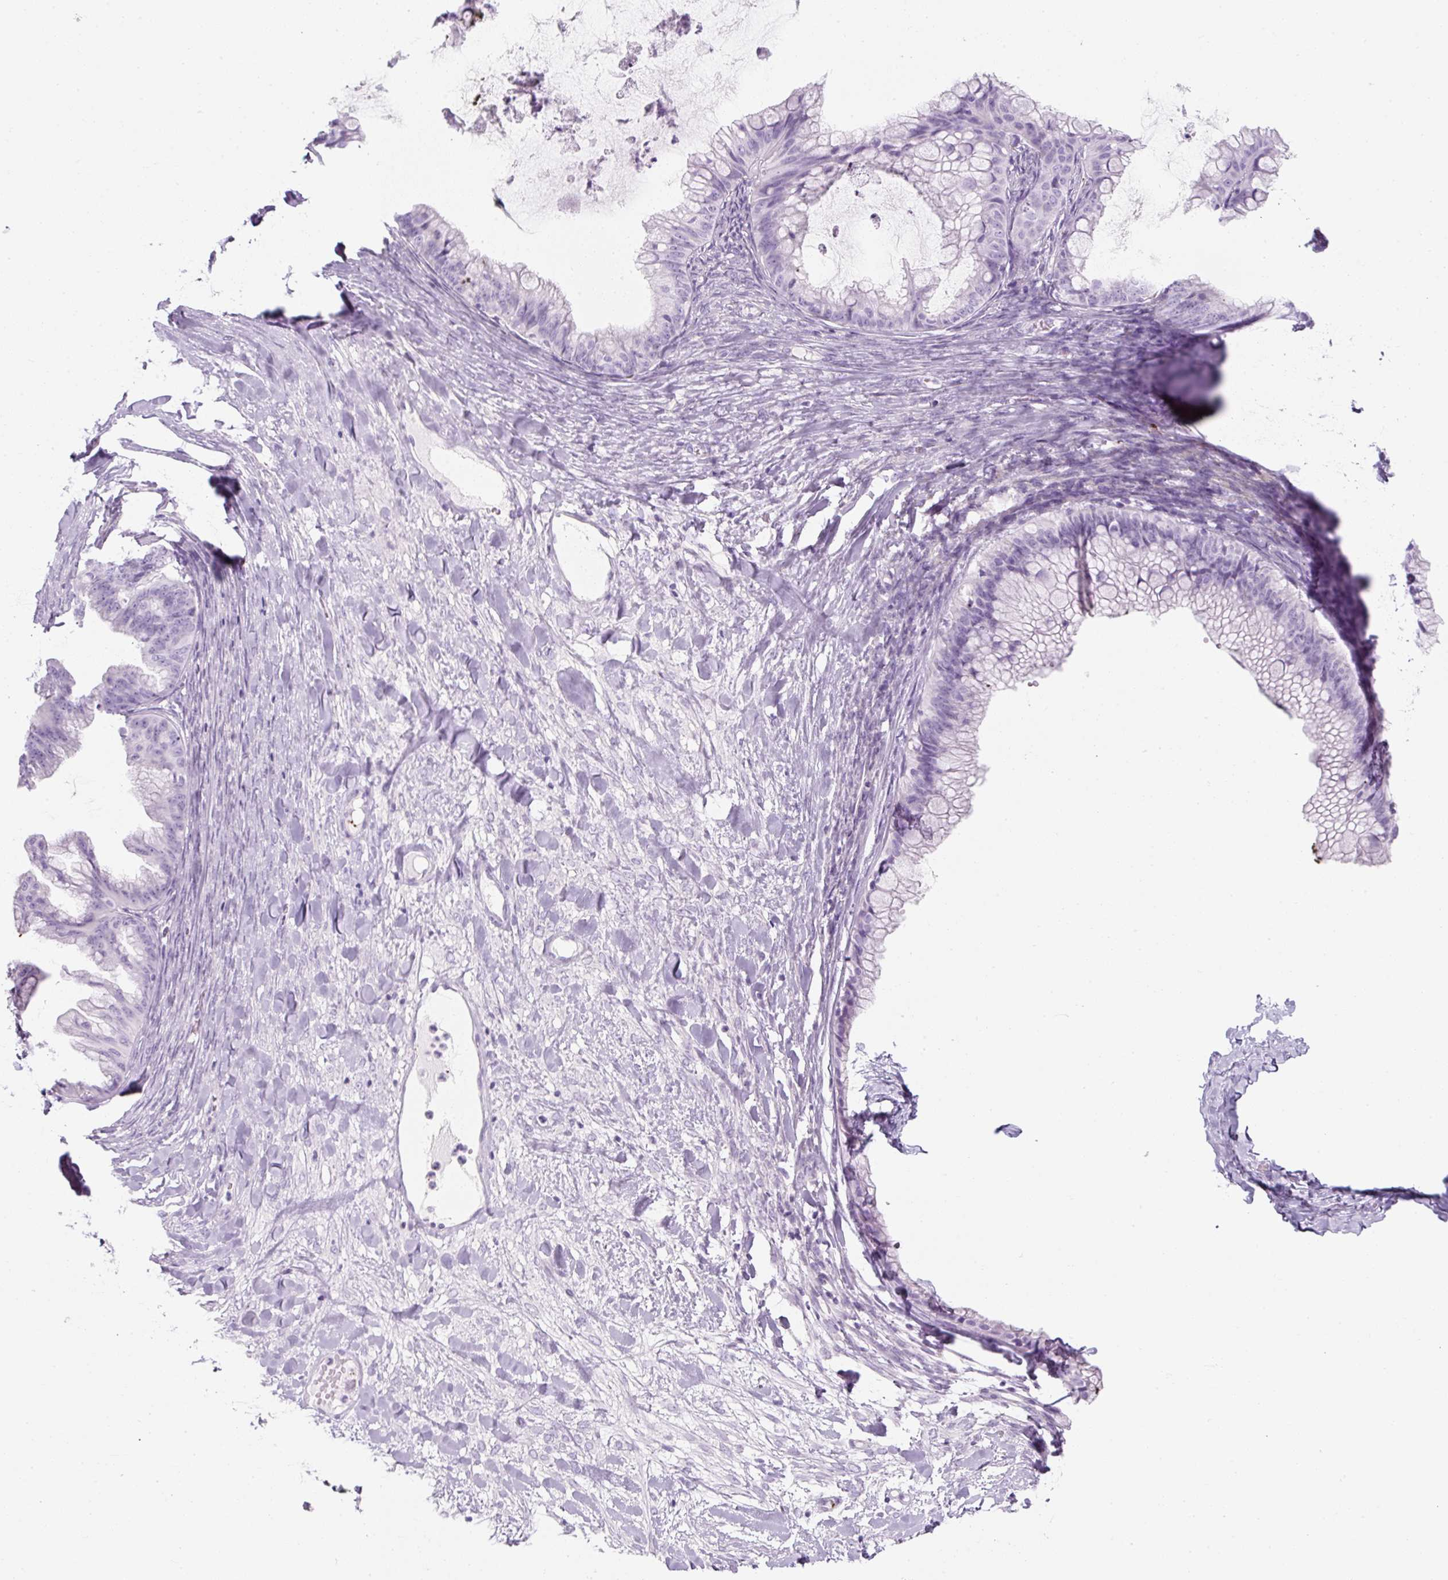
{"staining": {"intensity": "negative", "quantity": "none", "location": "none"}, "tissue": "ovarian cancer", "cell_type": "Tumor cells", "image_type": "cancer", "snomed": [{"axis": "morphology", "description": "Cystadenocarcinoma, mucinous, NOS"}, {"axis": "topography", "description": "Ovary"}], "caption": "High power microscopy photomicrograph of an IHC photomicrograph of ovarian mucinous cystadenocarcinoma, revealing no significant staining in tumor cells.", "gene": "PF4V1", "patient": {"sex": "female", "age": 35}}